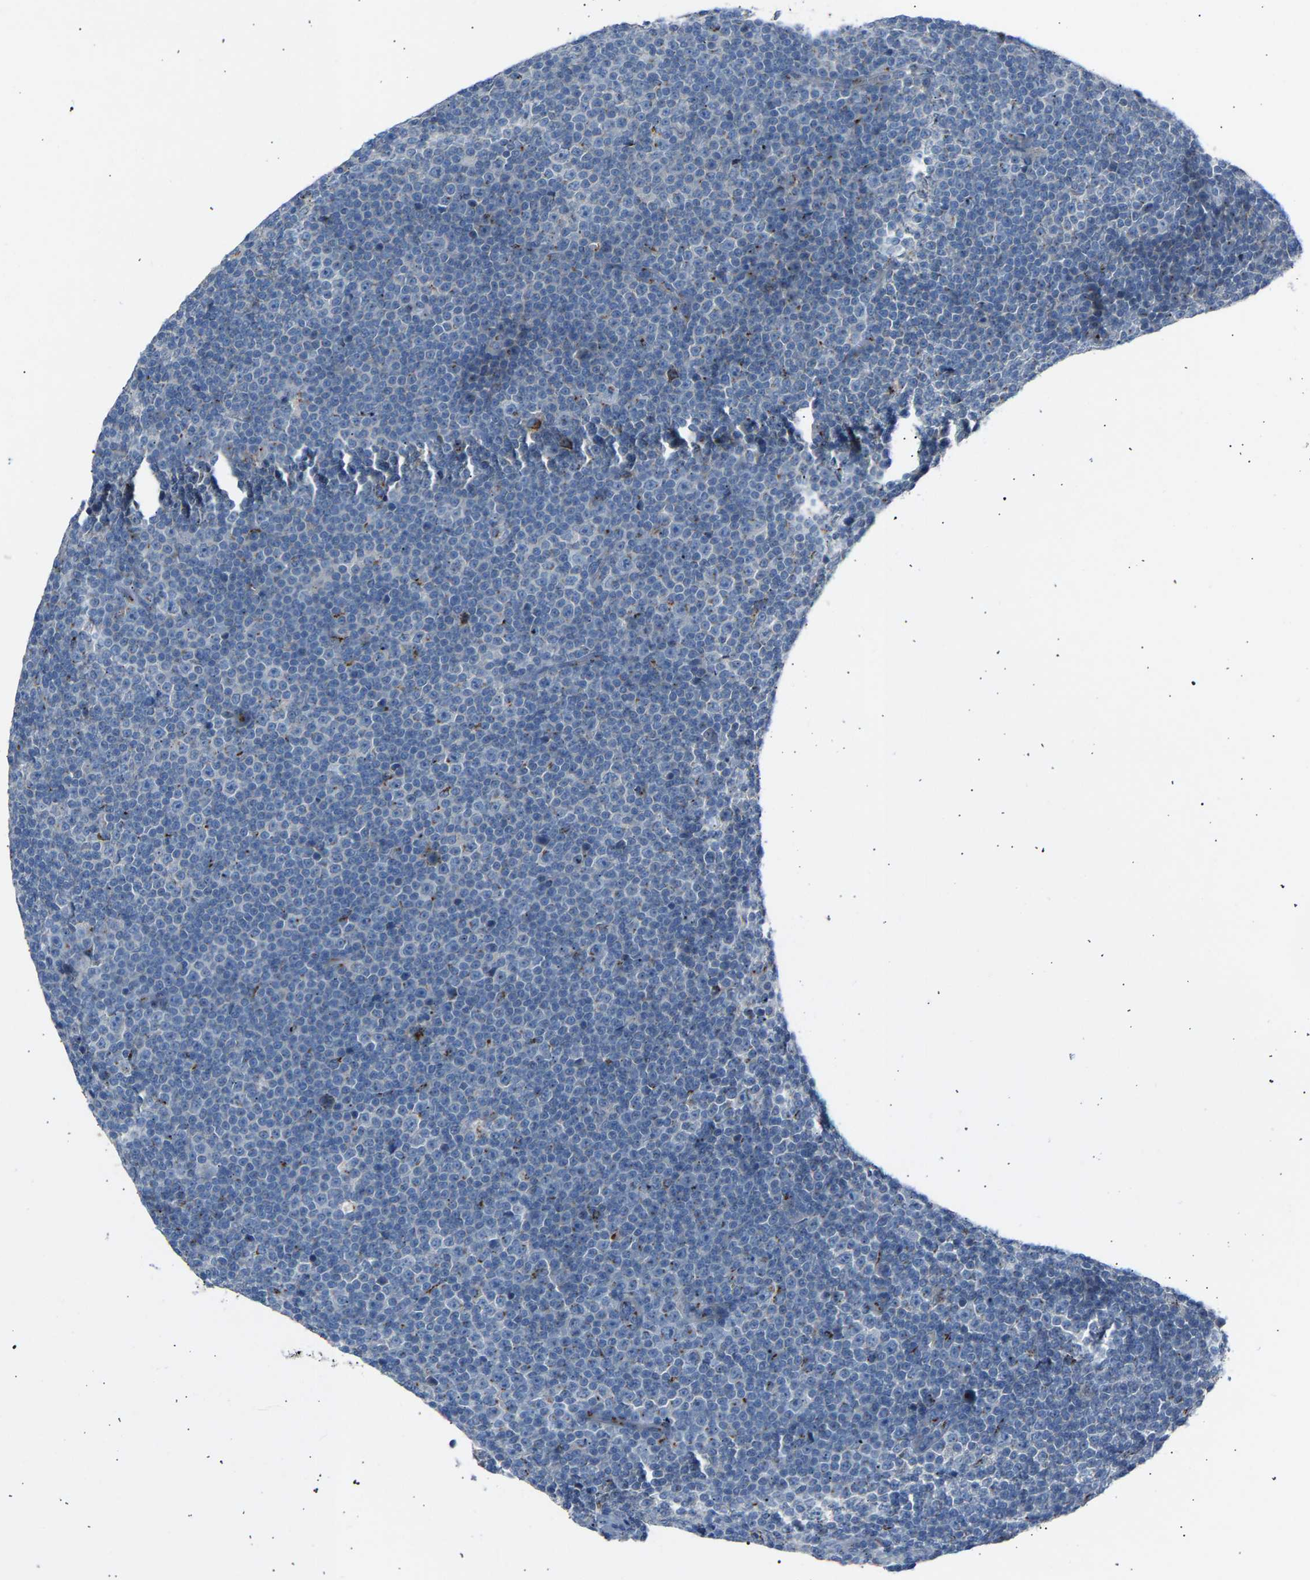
{"staining": {"intensity": "negative", "quantity": "none", "location": "none"}, "tissue": "lymphoma", "cell_type": "Tumor cells", "image_type": "cancer", "snomed": [{"axis": "morphology", "description": "Malignant lymphoma, non-Hodgkin's type, Low grade"}, {"axis": "topography", "description": "Lymph node"}], "caption": "This is an immunohistochemistry photomicrograph of malignant lymphoma, non-Hodgkin's type (low-grade). There is no expression in tumor cells.", "gene": "CYREN", "patient": {"sex": "female", "age": 67}}